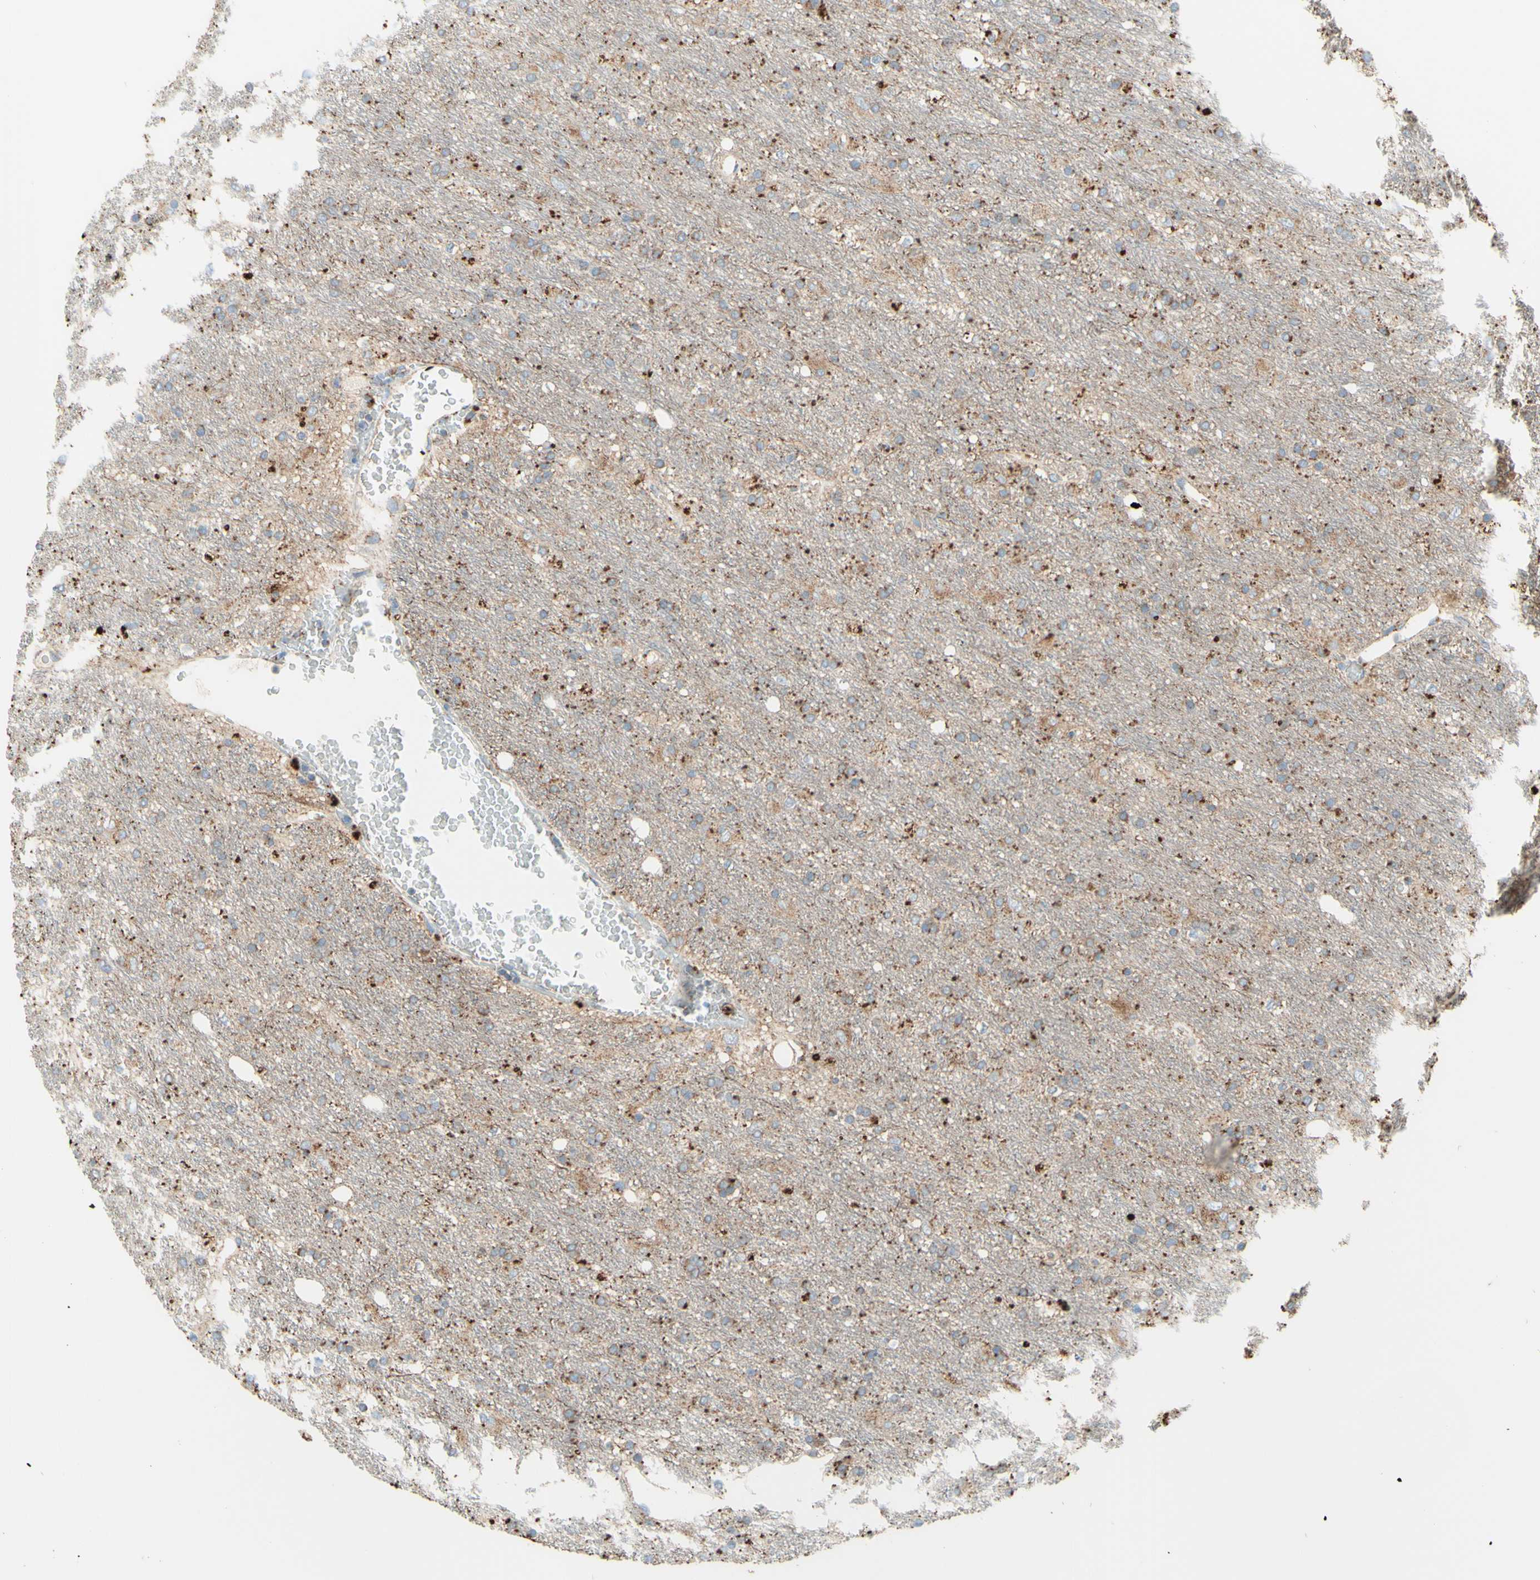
{"staining": {"intensity": "moderate", "quantity": "25%-75%", "location": "cytoplasmic/membranous"}, "tissue": "glioma", "cell_type": "Tumor cells", "image_type": "cancer", "snomed": [{"axis": "morphology", "description": "Glioma, malignant, Low grade"}, {"axis": "topography", "description": "Brain"}], "caption": "Human low-grade glioma (malignant) stained for a protein (brown) reveals moderate cytoplasmic/membranous positive expression in about 25%-75% of tumor cells.", "gene": "ARMC10", "patient": {"sex": "male", "age": 77}}